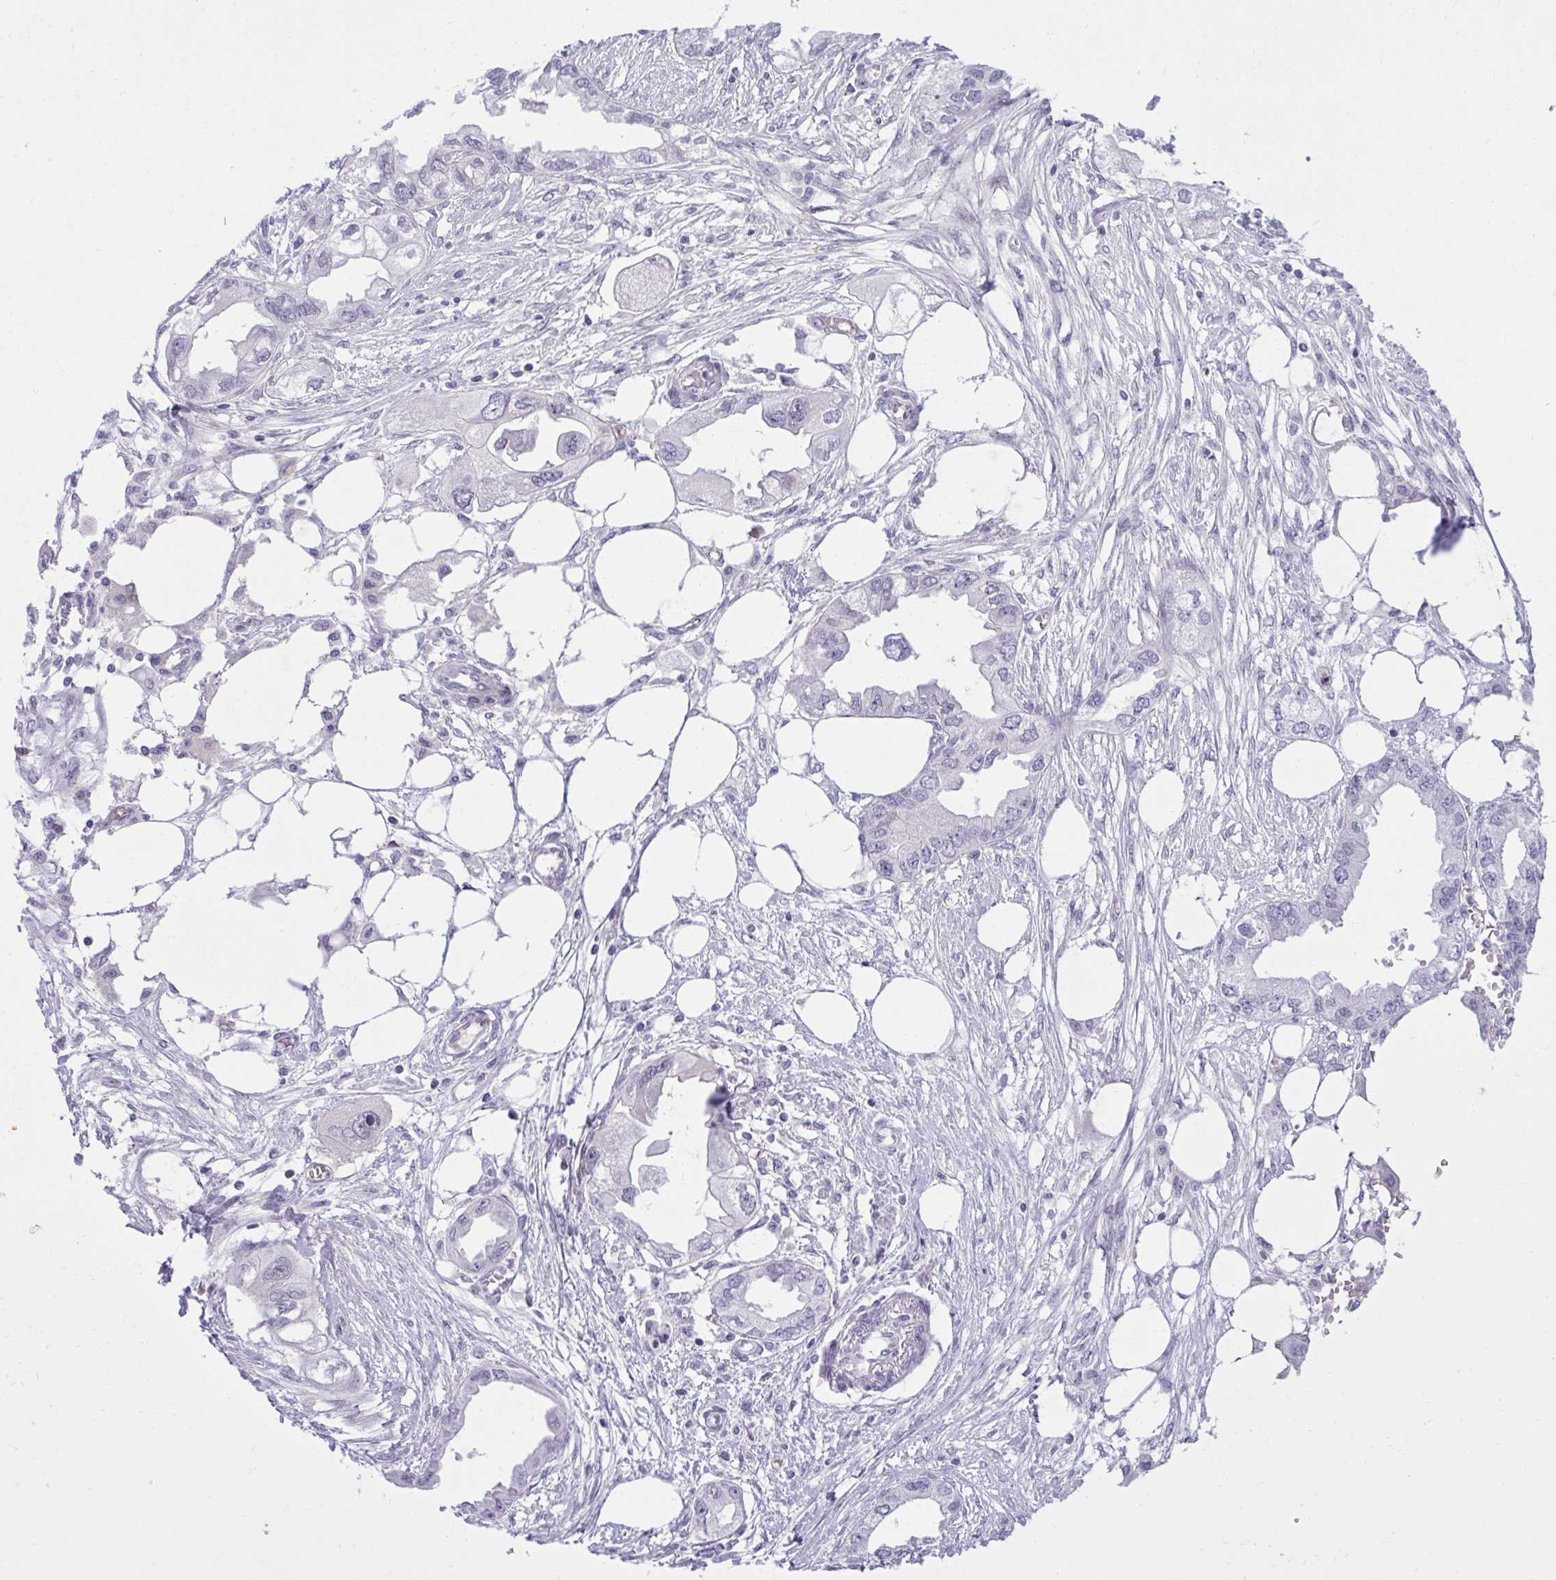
{"staining": {"intensity": "negative", "quantity": "none", "location": "none"}, "tissue": "endometrial cancer", "cell_type": "Tumor cells", "image_type": "cancer", "snomed": [{"axis": "morphology", "description": "Adenocarcinoma, NOS"}, {"axis": "morphology", "description": "Adenocarcinoma, metastatic, NOS"}, {"axis": "topography", "description": "Adipose tissue"}, {"axis": "topography", "description": "Endometrium"}], "caption": "Protein analysis of endometrial adenocarcinoma reveals no significant staining in tumor cells.", "gene": "PITPNM3", "patient": {"sex": "female", "age": 67}}